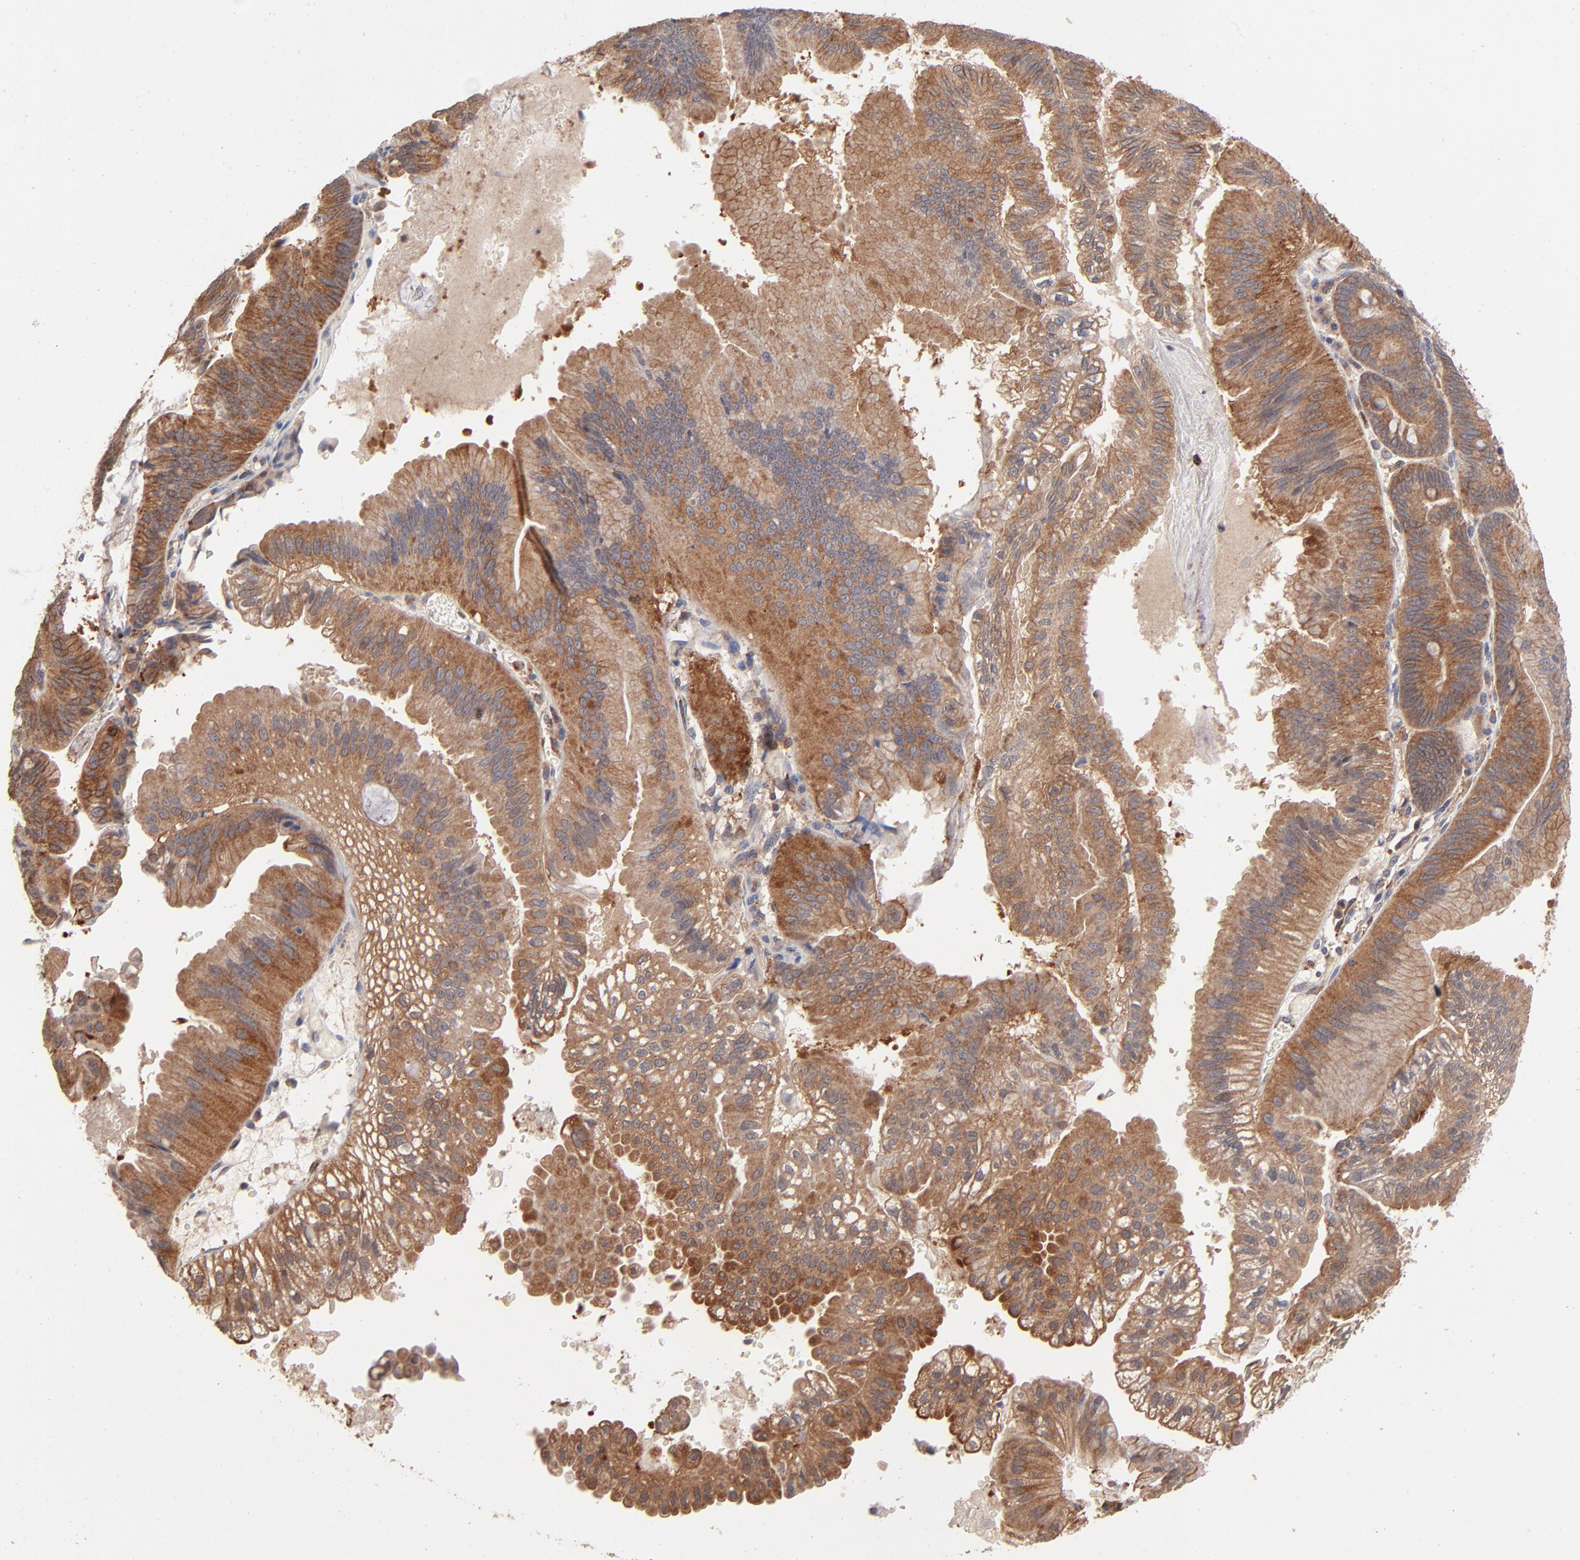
{"staining": {"intensity": "strong", "quantity": ">75%", "location": "cytoplasmic/membranous"}, "tissue": "pancreatic cancer", "cell_type": "Tumor cells", "image_type": "cancer", "snomed": [{"axis": "morphology", "description": "Adenocarcinoma, NOS"}, {"axis": "topography", "description": "Pancreas"}], "caption": "A histopathology image of pancreatic adenocarcinoma stained for a protein exhibits strong cytoplasmic/membranous brown staining in tumor cells.", "gene": "IVNS1ABP", "patient": {"sex": "male", "age": 82}}